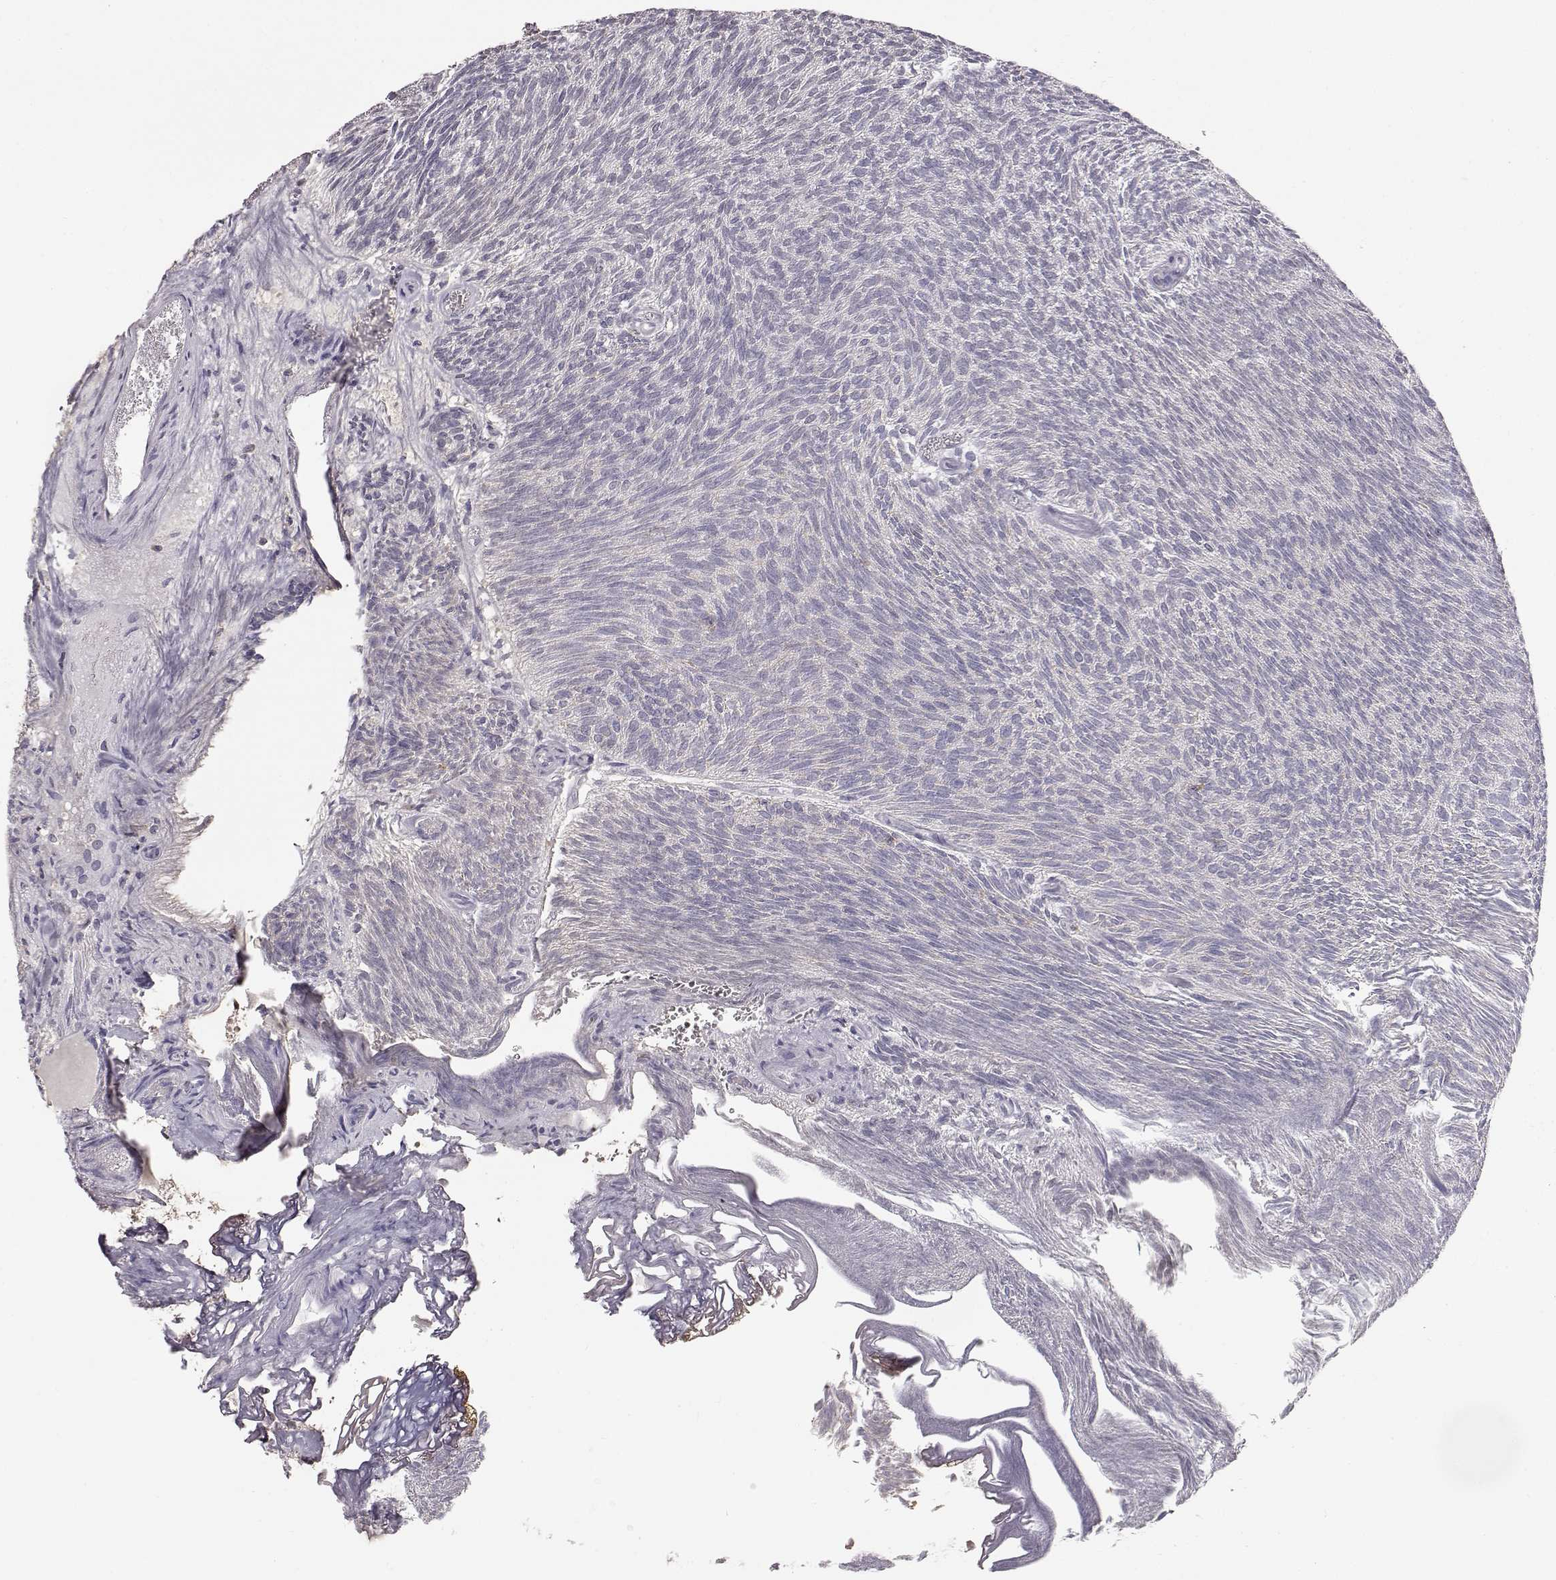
{"staining": {"intensity": "negative", "quantity": "none", "location": "none"}, "tissue": "urothelial cancer", "cell_type": "Tumor cells", "image_type": "cancer", "snomed": [{"axis": "morphology", "description": "Urothelial carcinoma, Low grade"}, {"axis": "topography", "description": "Urinary bladder"}], "caption": "Micrograph shows no significant protein staining in tumor cells of urothelial cancer. (Brightfield microscopy of DAB (3,3'-diaminobenzidine) immunohistochemistry at high magnification).", "gene": "GRAP2", "patient": {"sex": "male", "age": 77}}